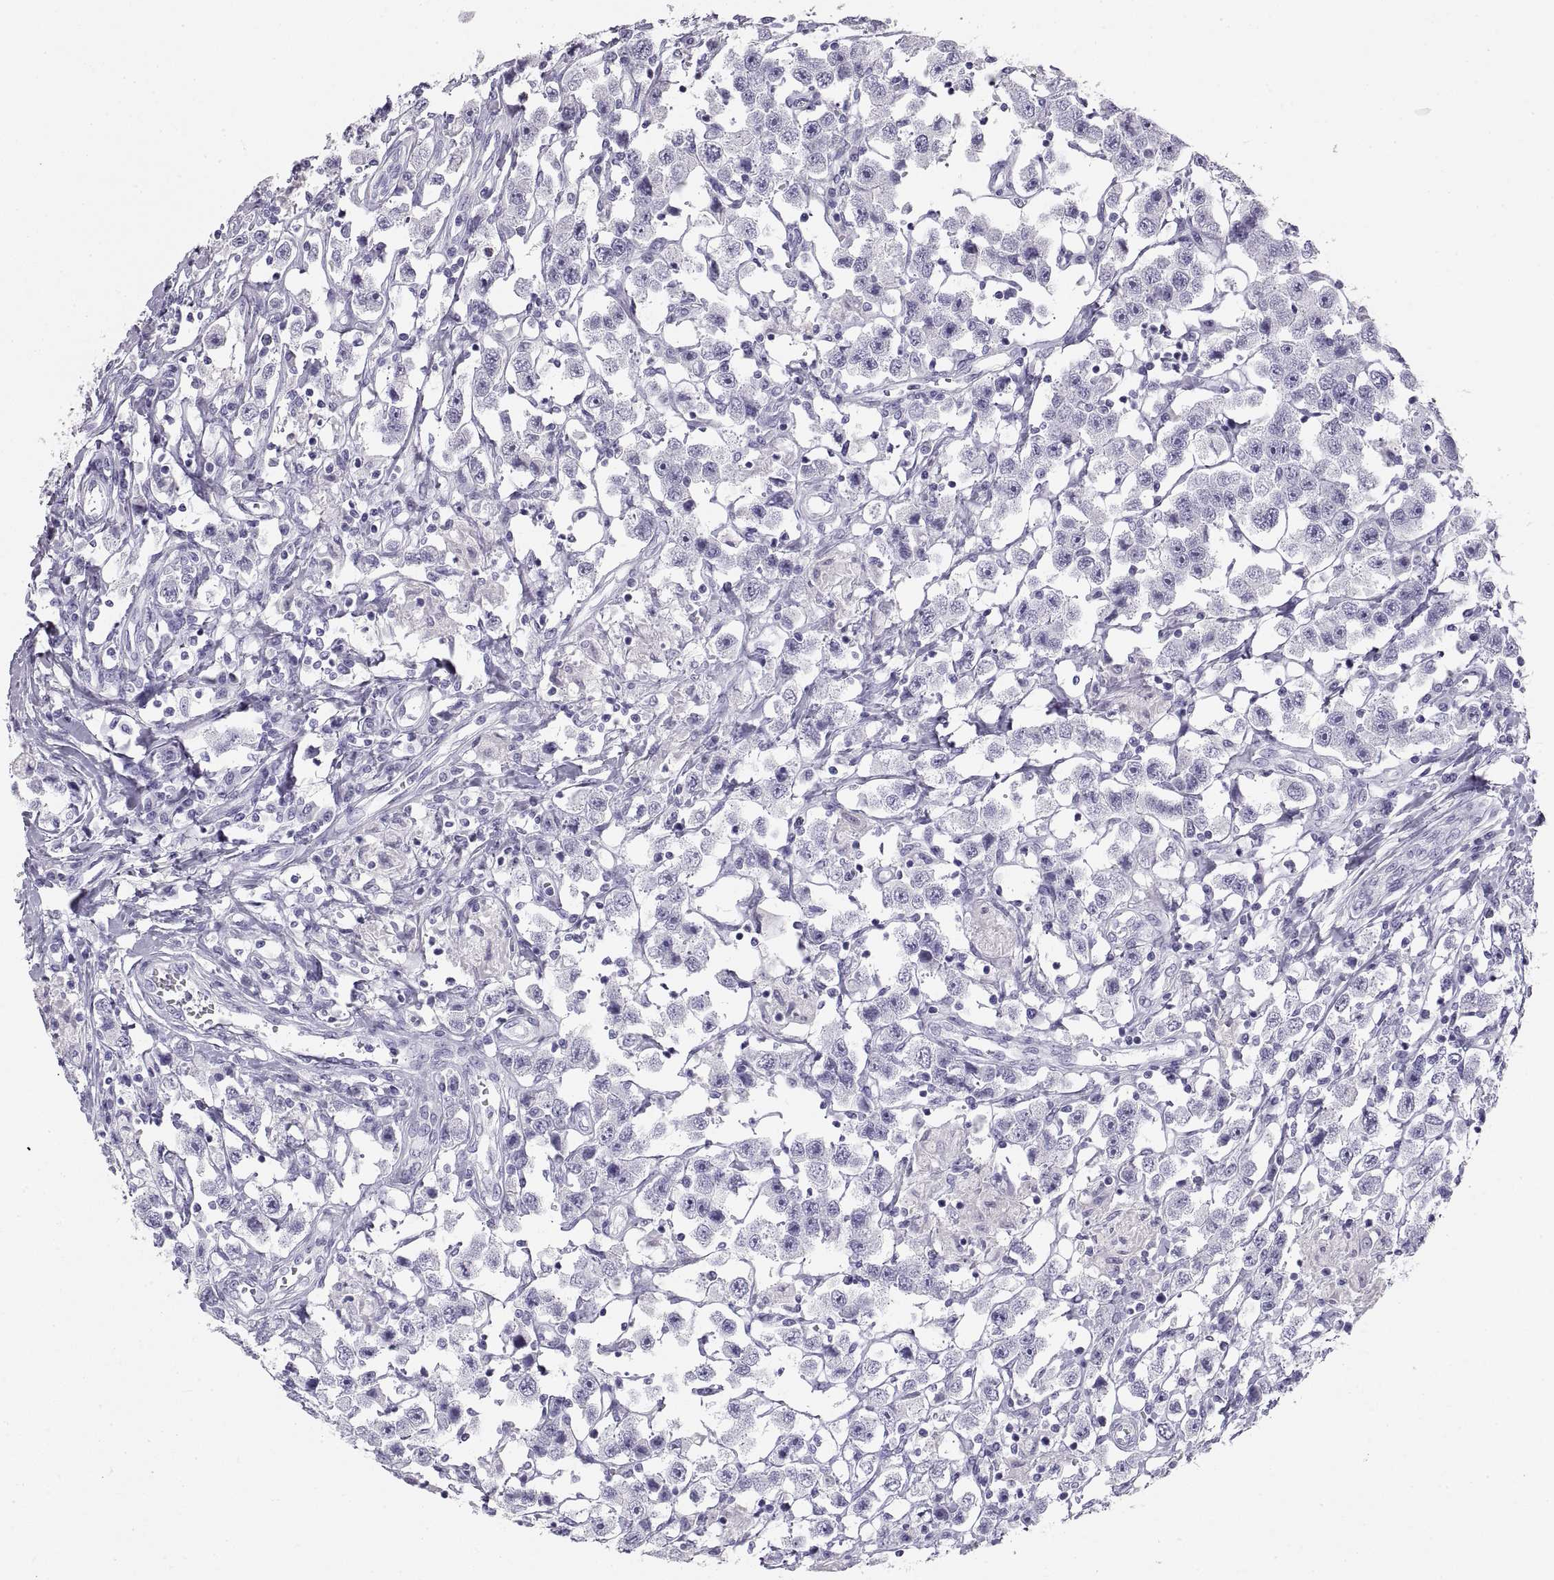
{"staining": {"intensity": "negative", "quantity": "none", "location": "none"}, "tissue": "testis cancer", "cell_type": "Tumor cells", "image_type": "cancer", "snomed": [{"axis": "morphology", "description": "Seminoma, NOS"}, {"axis": "topography", "description": "Testis"}], "caption": "High magnification brightfield microscopy of seminoma (testis) stained with DAB (brown) and counterstained with hematoxylin (blue): tumor cells show no significant positivity.", "gene": "RLBP1", "patient": {"sex": "male", "age": 45}}